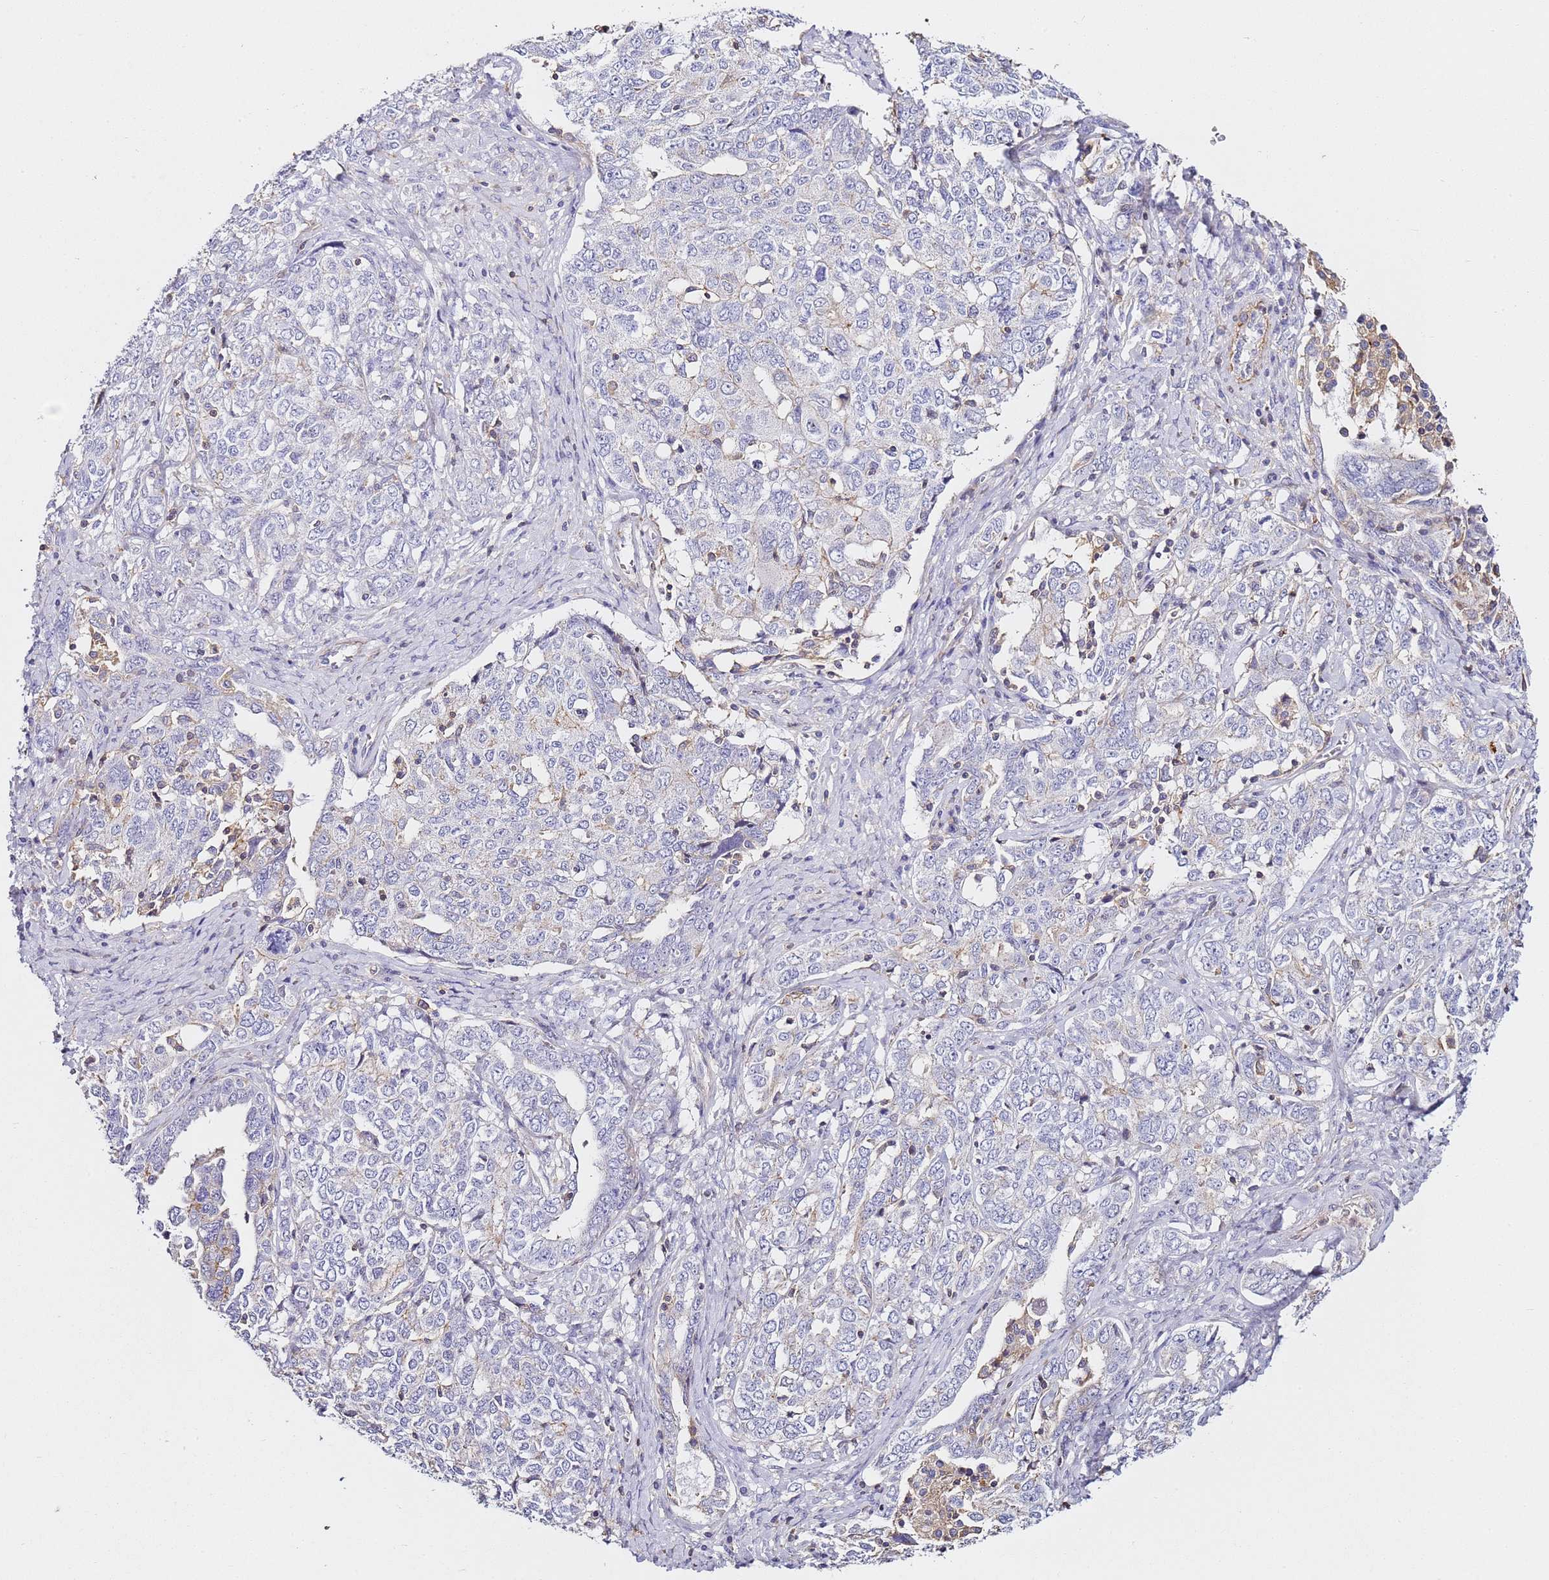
{"staining": {"intensity": "negative", "quantity": "none", "location": "none"}, "tissue": "ovarian cancer", "cell_type": "Tumor cells", "image_type": "cancer", "snomed": [{"axis": "morphology", "description": "Carcinoma, endometroid"}, {"axis": "topography", "description": "Ovary"}], "caption": "This micrograph is of ovarian endometroid carcinoma stained with immunohistochemistry (IHC) to label a protein in brown with the nuclei are counter-stained blue. There is no staining in tumor cells. Nuclei are stained in blue.", "gene": "ZNF671", "patient": {"sex": "female", "age": 62}}